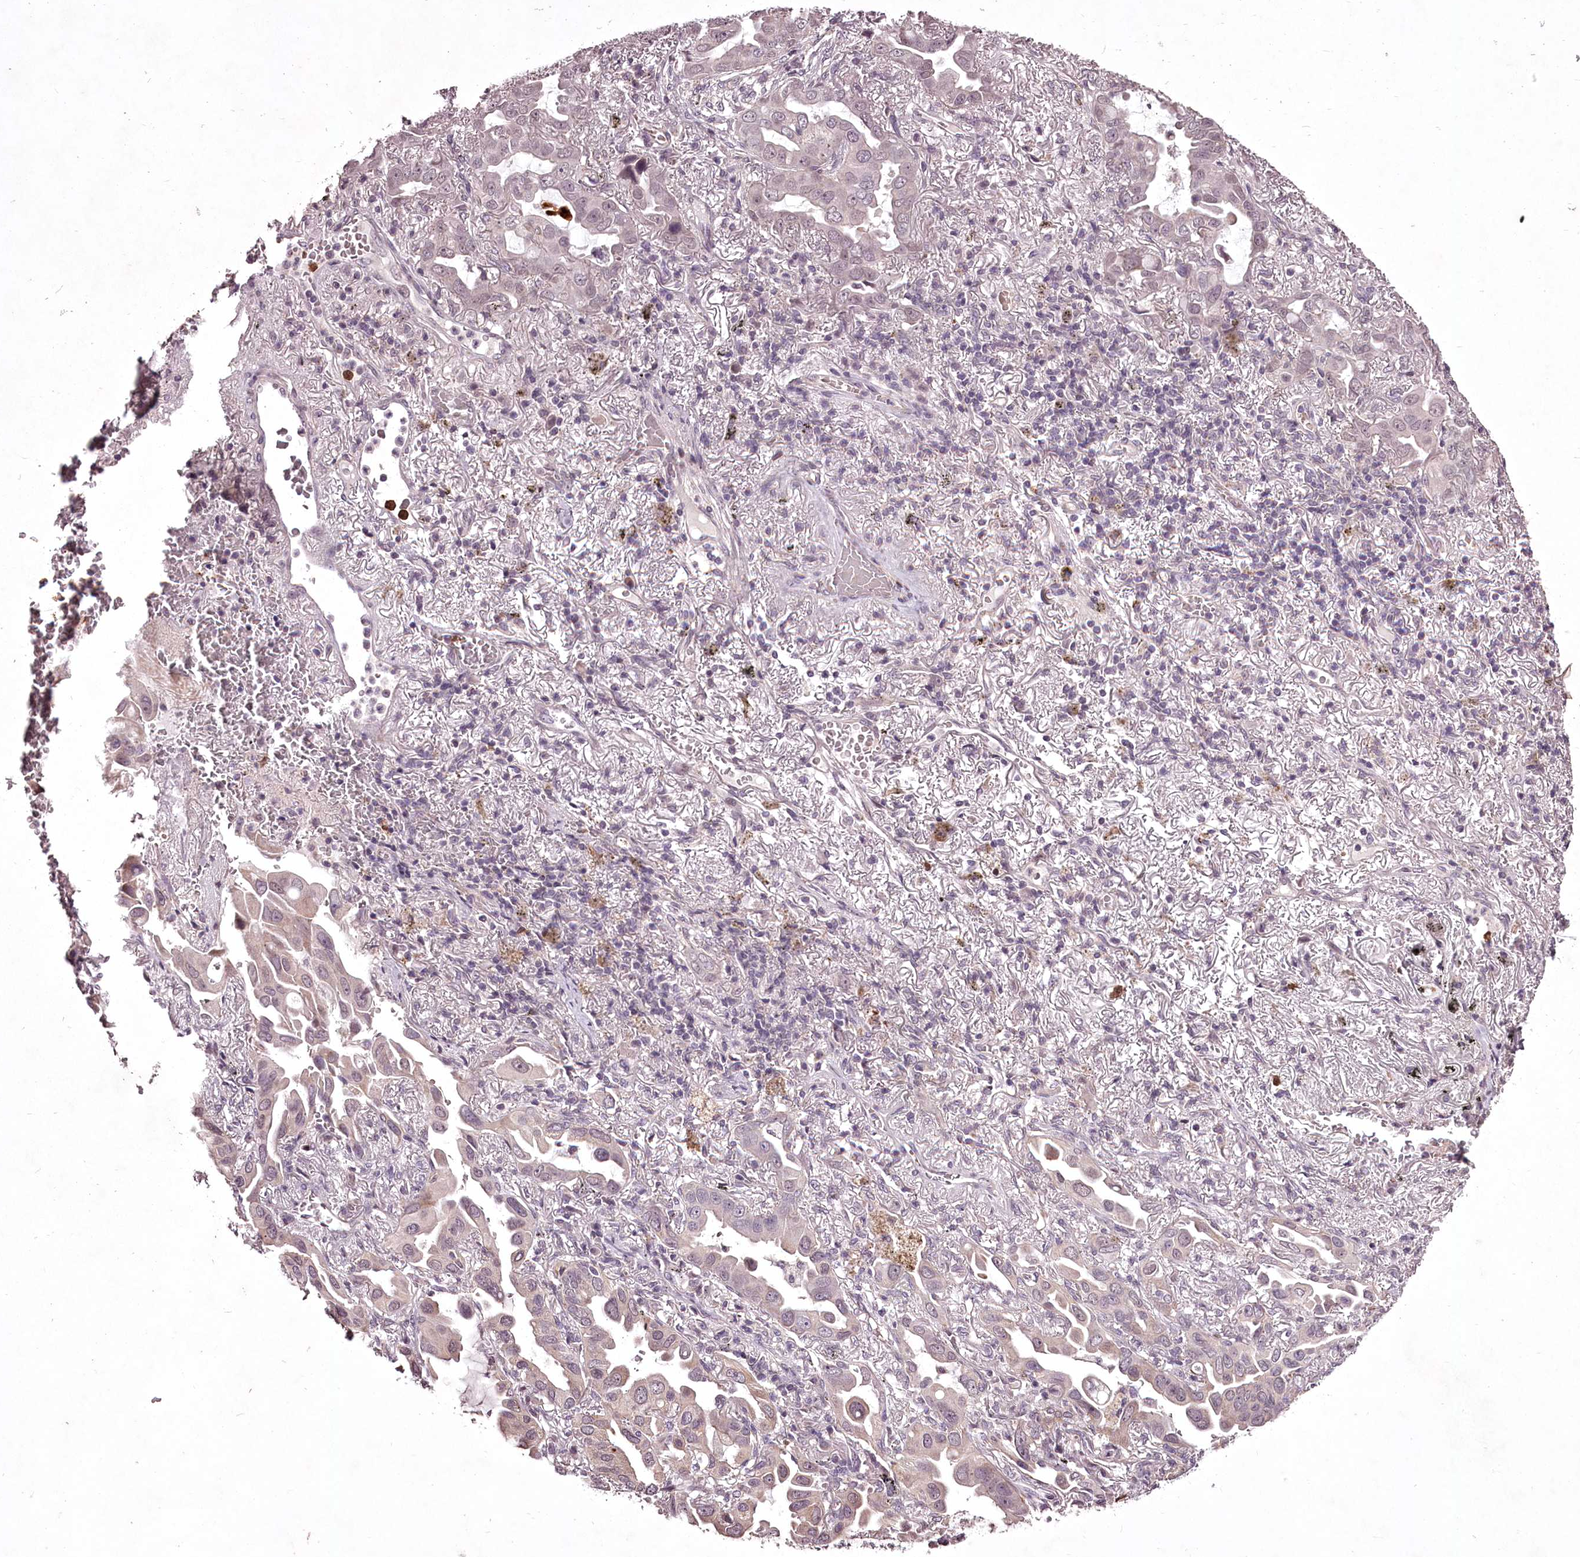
{"staining": {"intensity": "weak", "quantity": "<25%", "location": "nuclear"}, "tissue": "lung cancer", "cell_type": "Tumor cells", "image_type": "cancer", "snomed": [{"axis": "morphology", "description": "Adenocarcinoma, NOS"}, {"axis": "topography", "description": "Lung"}], "caption": "Immunohistochemistry image of neoplastic tissue: adenocarcinoma (lung) stained with DAB reveals no significant protein staining in tumor cells.", "gene": "ADRA1D", "patient": {"sex": "male", "age": 64}}